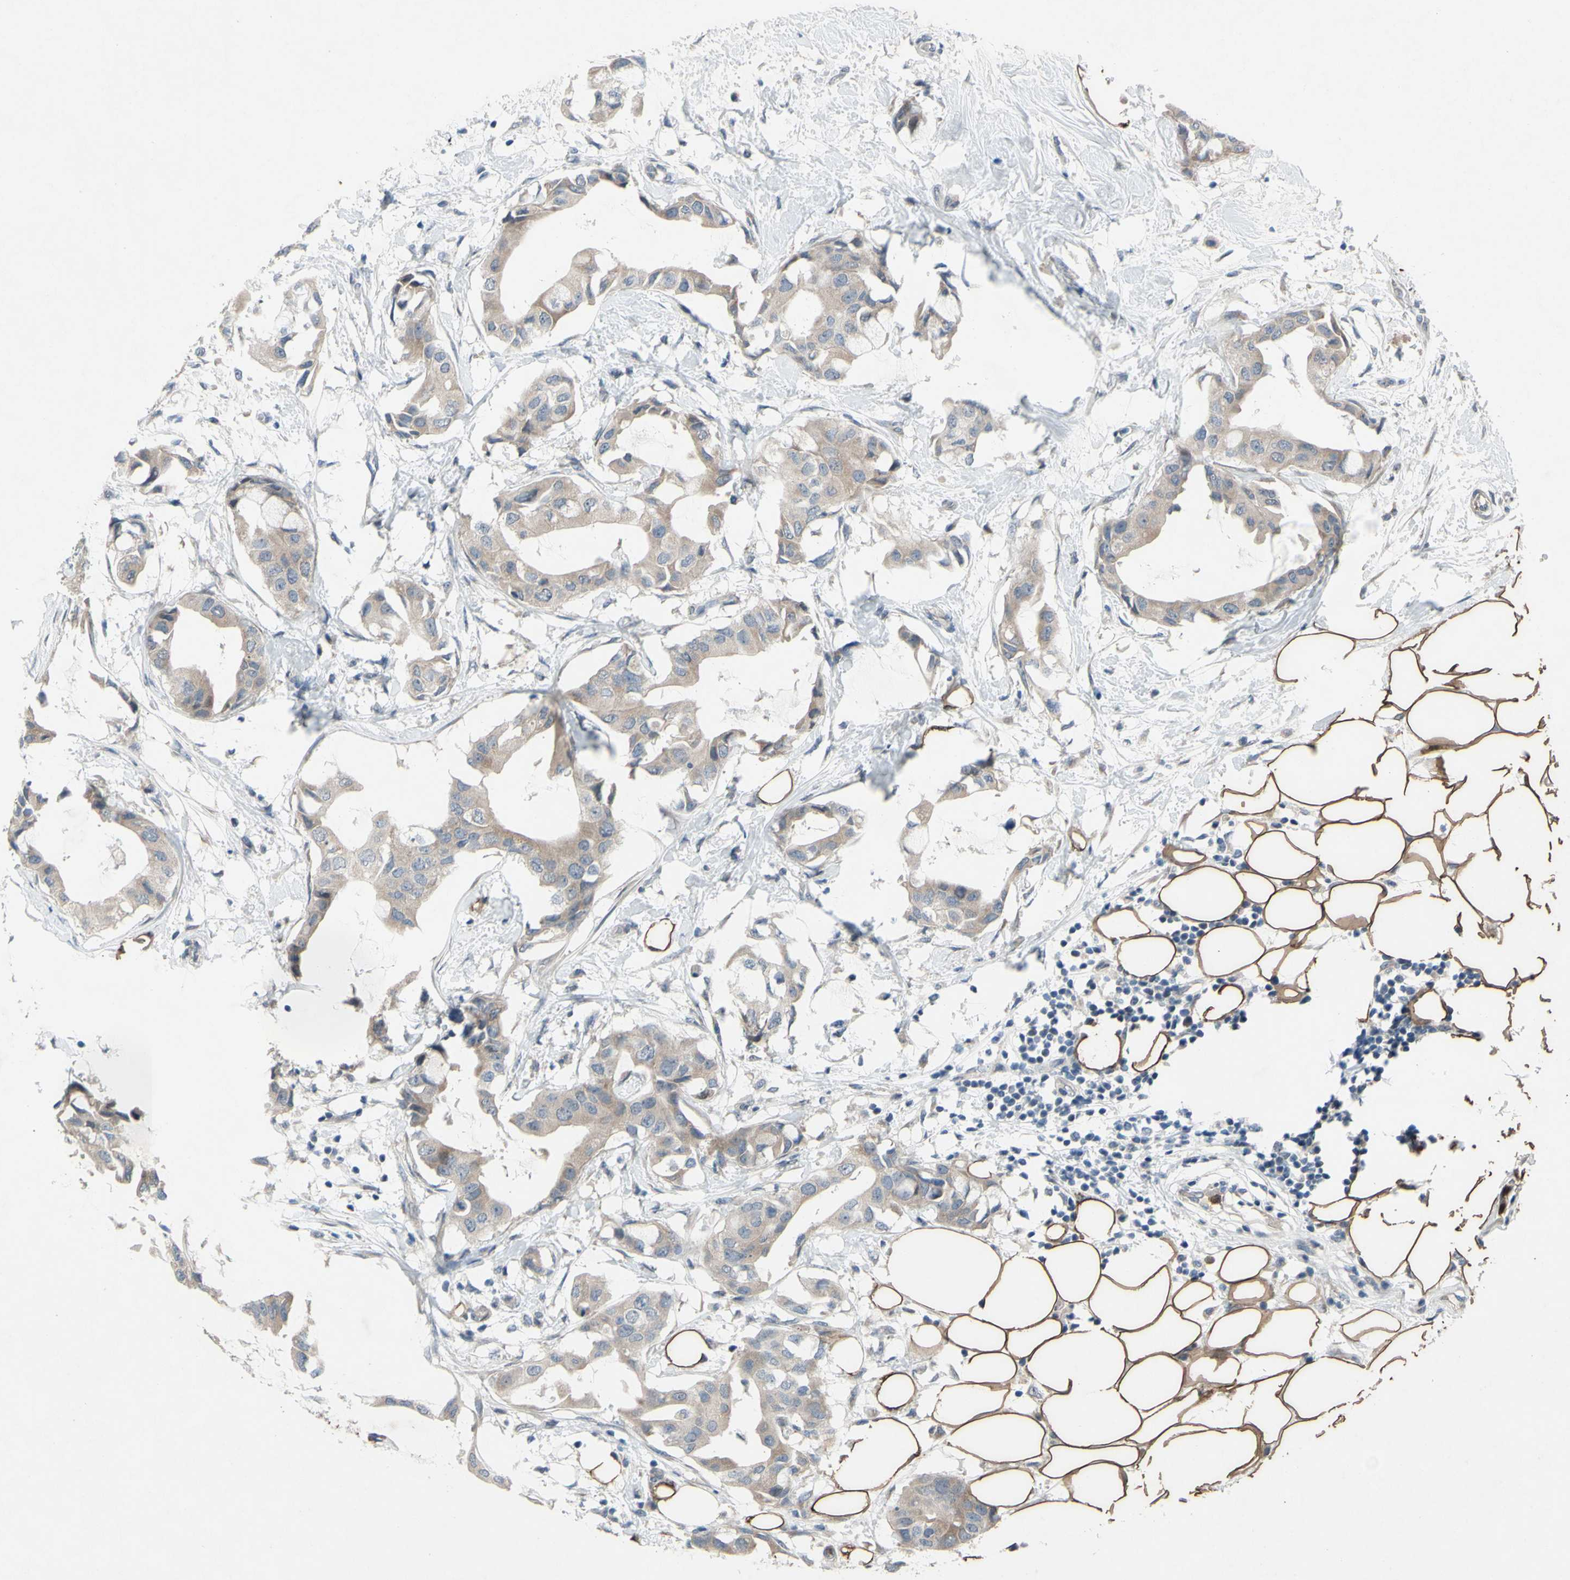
{"staining": {"intensity": "moderate", "quantity": ">75%", "location": "cytoplasmic/membranous"}, "tissue": "breast cancer", "cell_type": "Tumor cells", "image_type": "cancer", "snomed": [{"axis": "morphology", "description": "Duct carcinoma"}, {"axis": "topography", "description": "Breast"}], "caption": "Immunohistochemical staining of intraductal carcinoma (breast) demonstrates medium levels of moderate cytoplasmic/membranous protein staining in approximately >75% of tumor cells.", "gene": "GRAMD2B", "patient": {"sex": "female", "age": 40}}